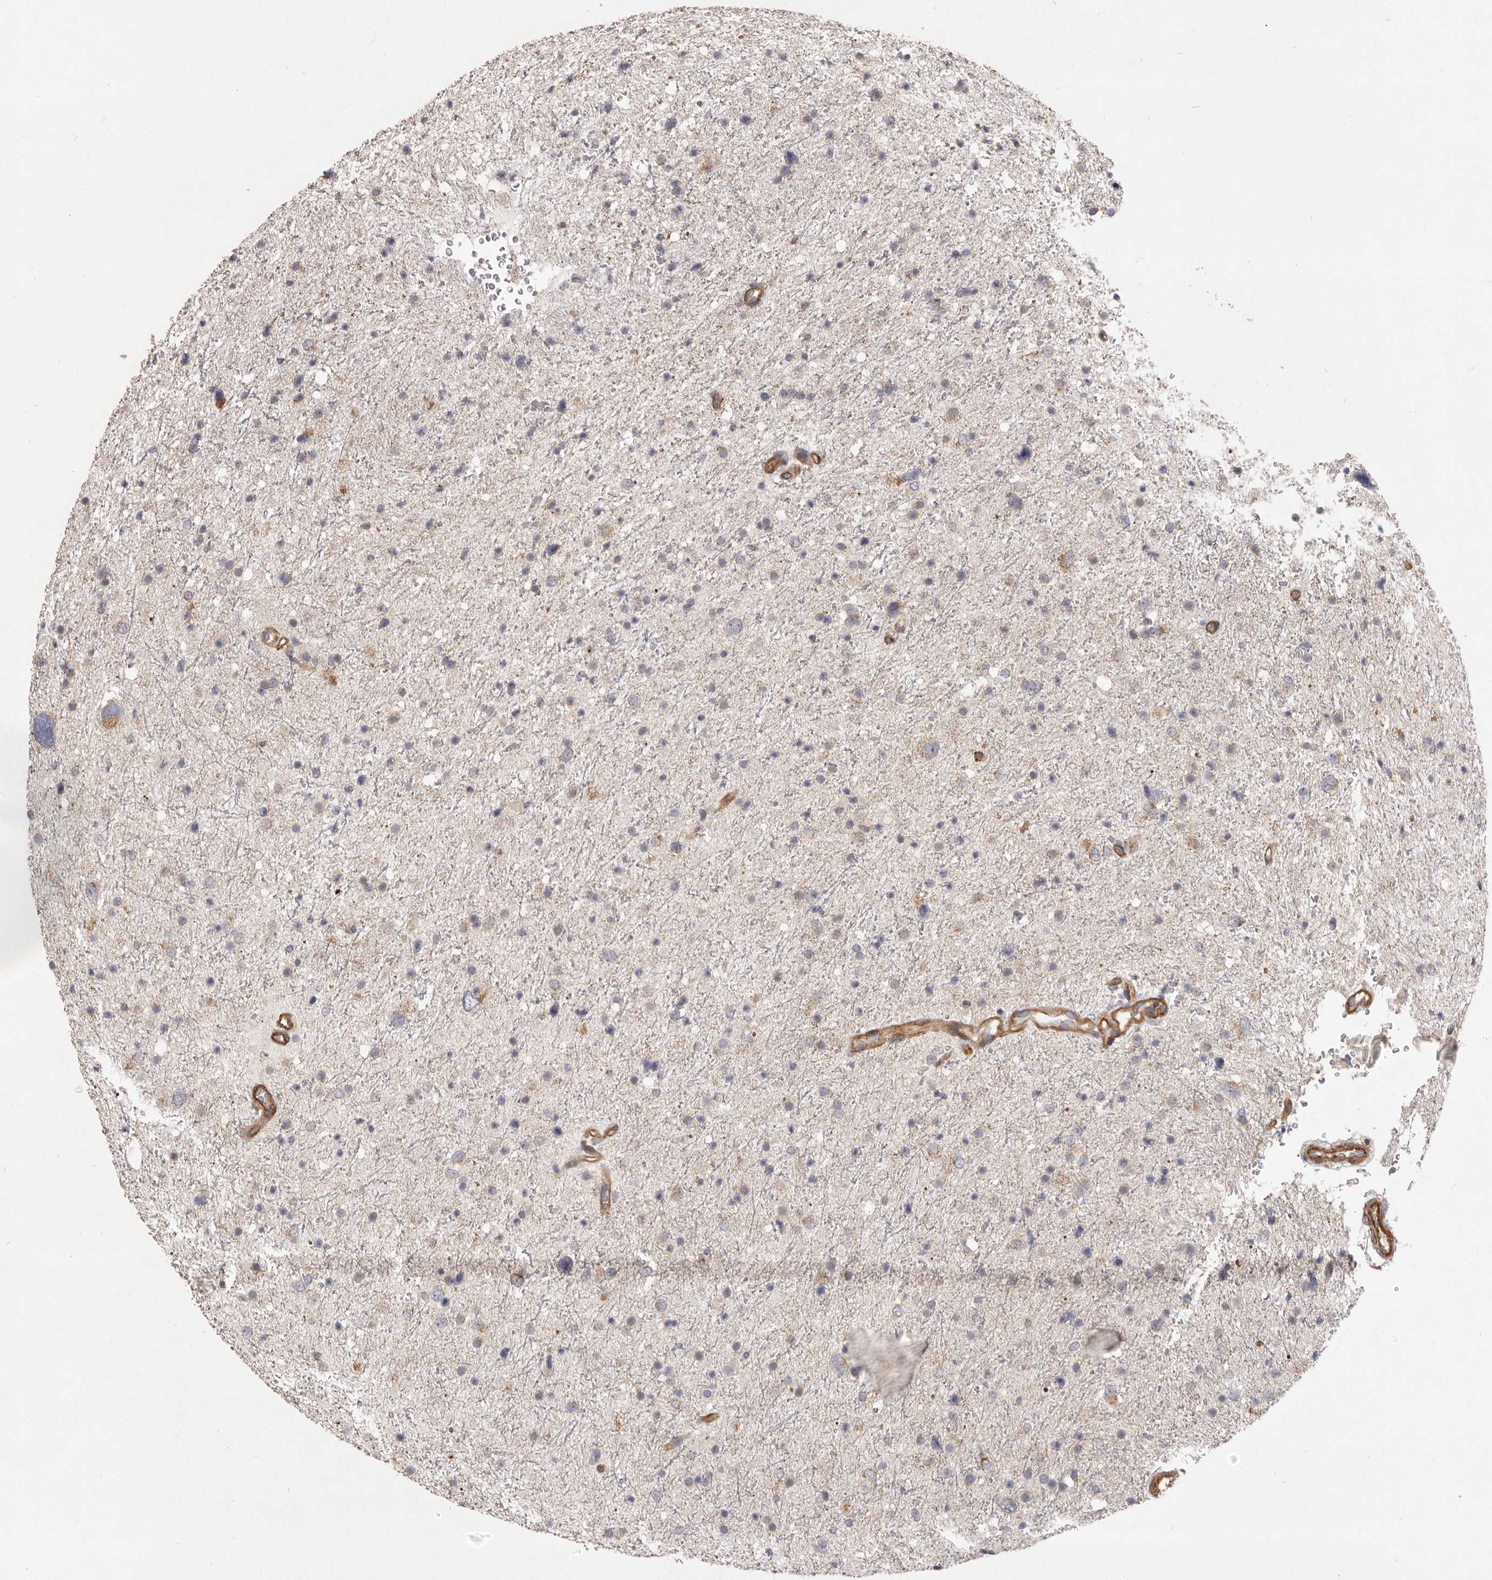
{"staining": {"intensity": "negative", "quantity": "none", "location": "none"}, "tissue": "glioma", "cell_type": "Tumor cells", "image_type": "cancer", "snomed": [{"axis": "morphology", "description": "Glioma, malignant, Low grade"}, {"axis": "topography", "description": "Brain"}], "caption": "A photomicrograph of human low-grade glioma (malignant) is negative for staining in tumor cells. The staining was performed using DAB (3,3'-diaminobenzidine) to visualize the protein expression in brown, while the nuclei were stained in blue with hematoxylin (Magnification: 20x).", "gene": "VPS45", "patient": {"sex": "female", "age": 37}}